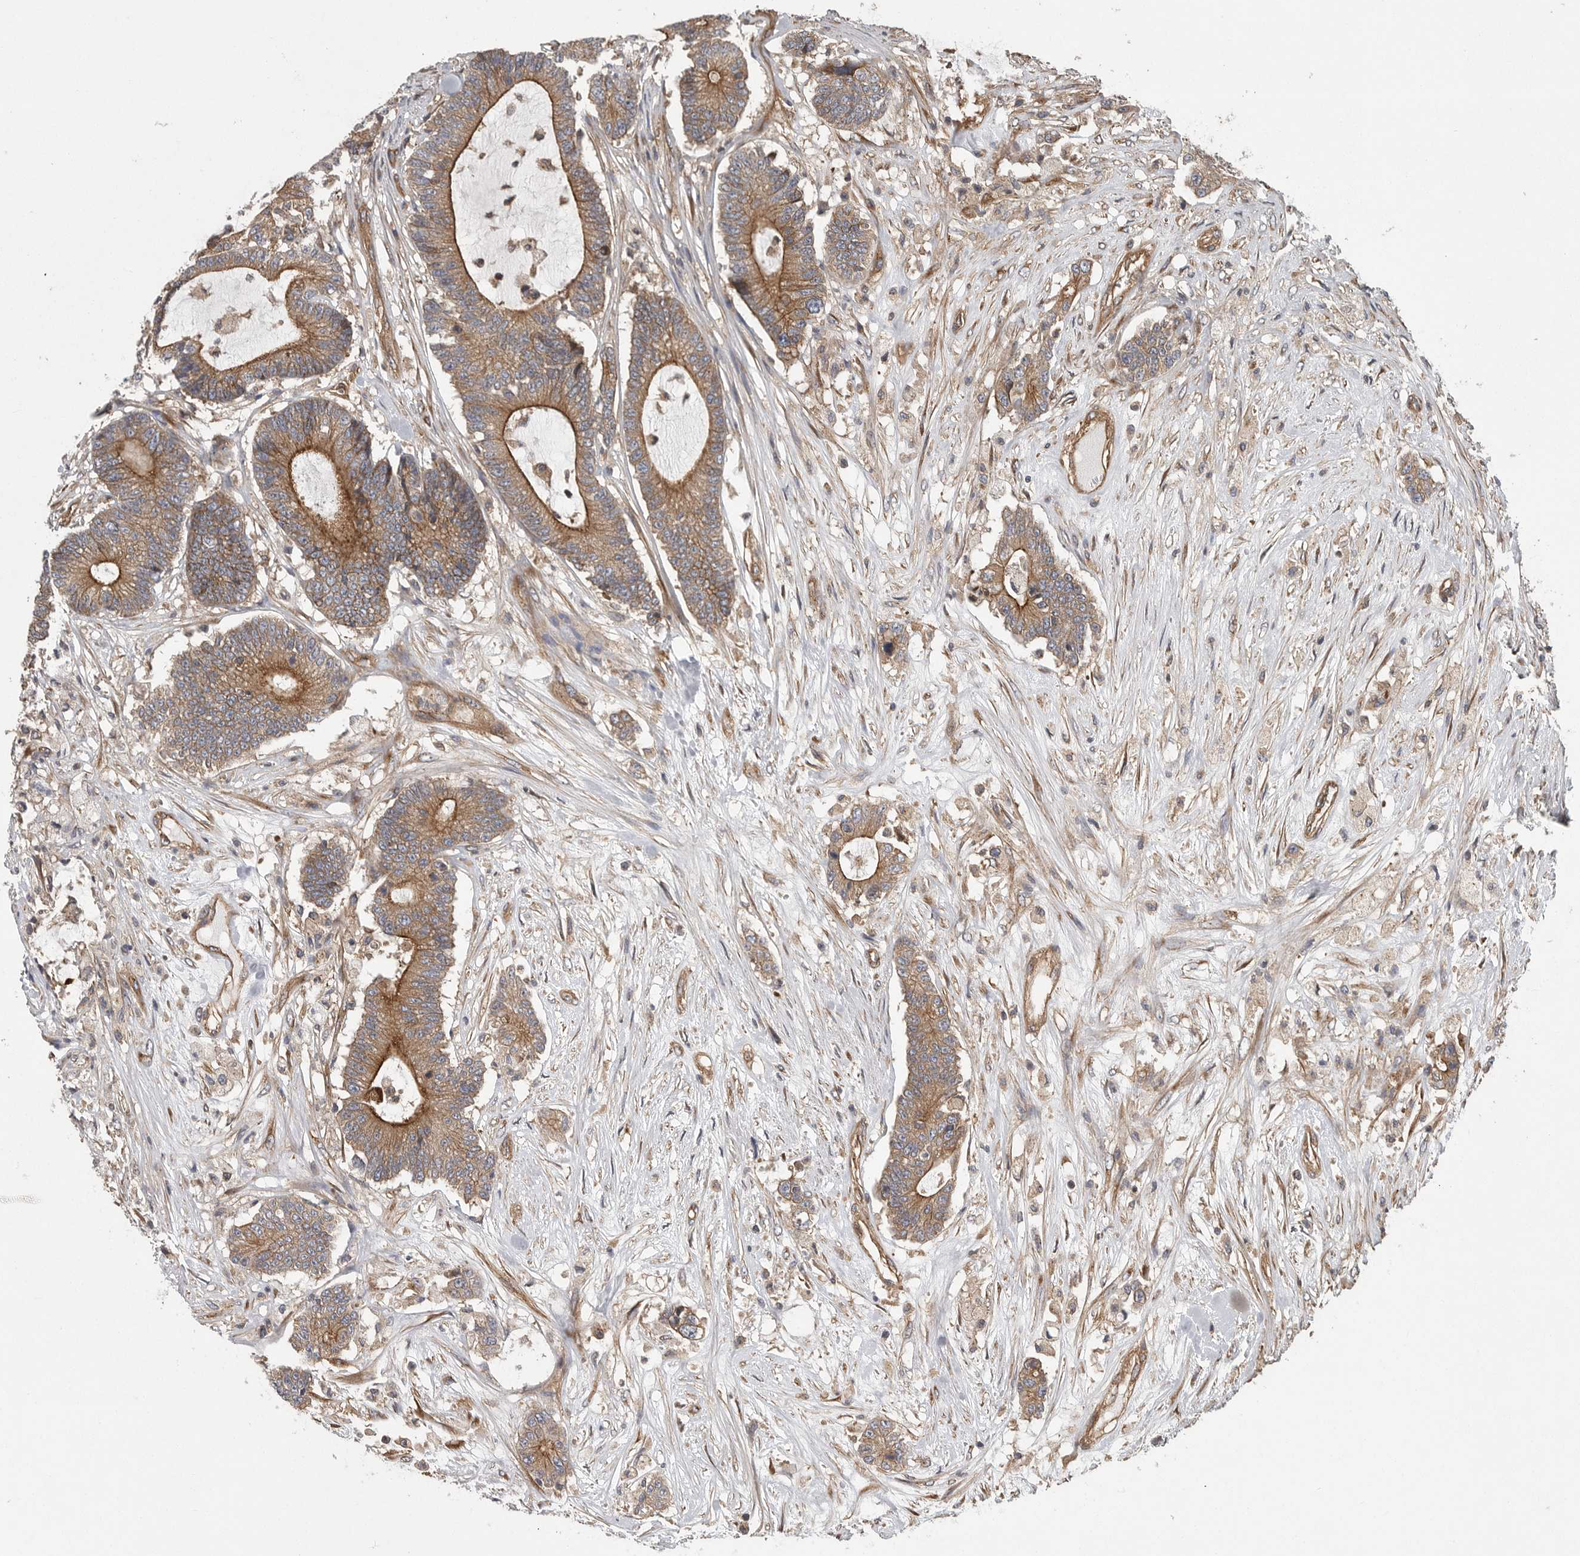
{"staining": {"intensity": "moderate", "quantity": ">75%", "location": "cytoplasmic/membranous"}, "tissue": "colorectal cancer", "cell_type": "Tumor cells", "image_type": "cancer", "snomed": [{"axis": "morphology", "description": "Adenocarcinoma, NOS"}, {"axis": "topography", "description": "Colon"}], "caption": "This micrograph exhibits colorectal adenocarcinoma stained with IHC to label a protein in brown. The cytoplasmic/membranous of tumor cells show moderate positivity for the protein. Nuclei are counter-stained blue.", "gene": "OXR1", "patient": {"sex": "female", "age": 84}}